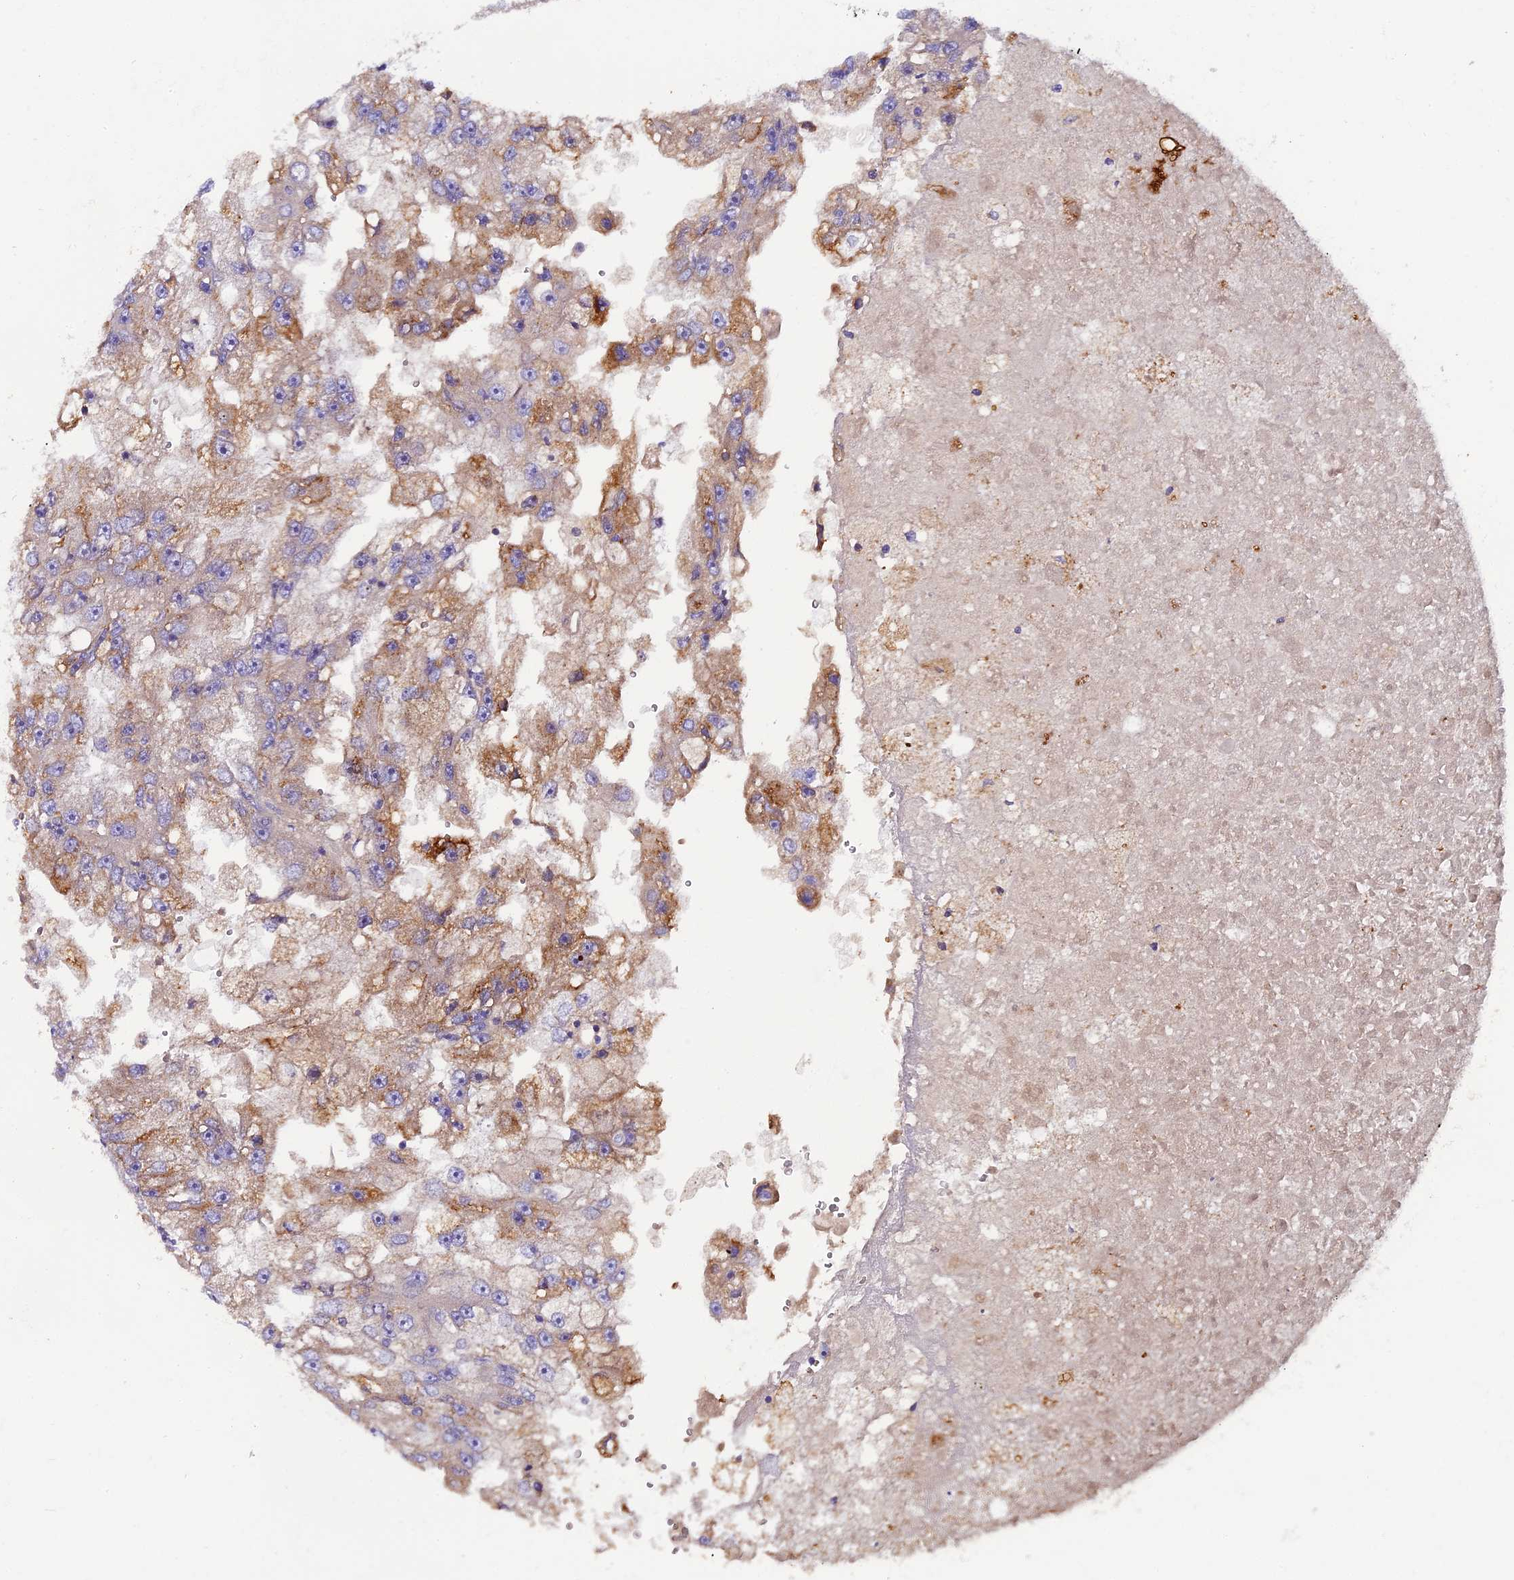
{"staining": {"intensity": "moderate", "quantity": "<25%", "location": "cytoplasmic/membranous"}, "tissue": "renal cancer", "cell_type": "Tumor cells", "image_type": "cancer", "snomed": [{"axis": "morphology", "description": "Adenocarcinoma, NOS"}, {"axis": "topography", "description": "Kidney"}], "caption": "Immunohistochemical staining of adenocarcinoma (renal) reveals moderate cytoplasmic/membranous protein staining in approximately <25% of tumor cells.", "gene": "PIGU", "patient": {"sex": "male", "age": 63}}